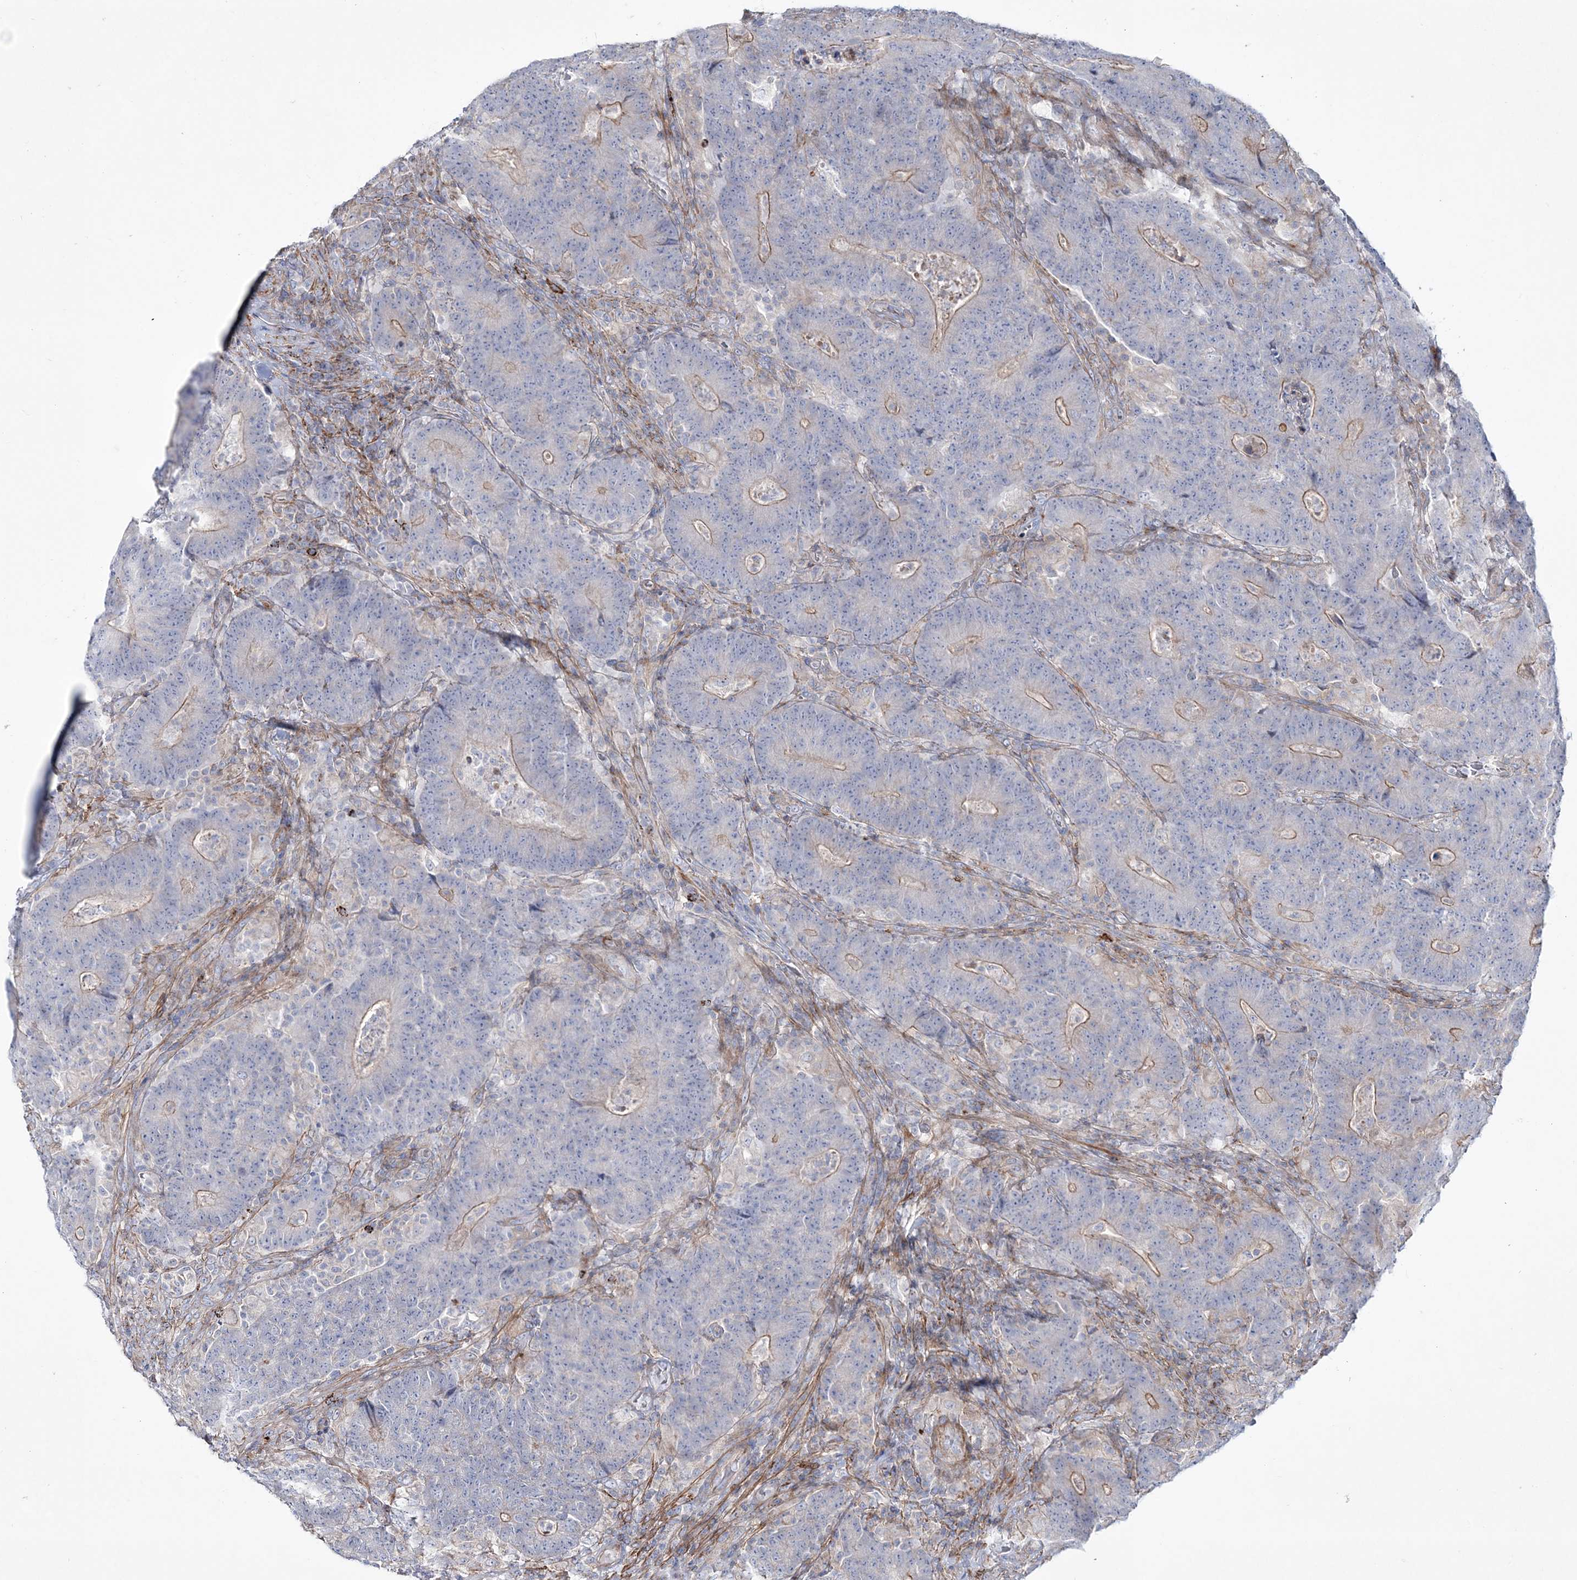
{"staining": {"intensity": "moderate", "quantity": "<25%", "location": "cytoplasmic/membranous"}, "tissue": "colorectal cancer", "cell_type": "Tumor cells", "image_type": "cancer", "snomed": [{"axis": "morphology", "description": "Normal tissue, NOS"}, {"axis": "morphology", "description": "Adenocarcinoma, NOS"}, {"axis": "topography", "description": "Colon"}], "caption": "Adenocarcinoma (colorectal) stained with IHC exhibits moderate cytoplasmic/membranous positivity in about <25% of tumor cells.", "gene": "RICTOR", "patient": {"sex": "female", "age": 75}}